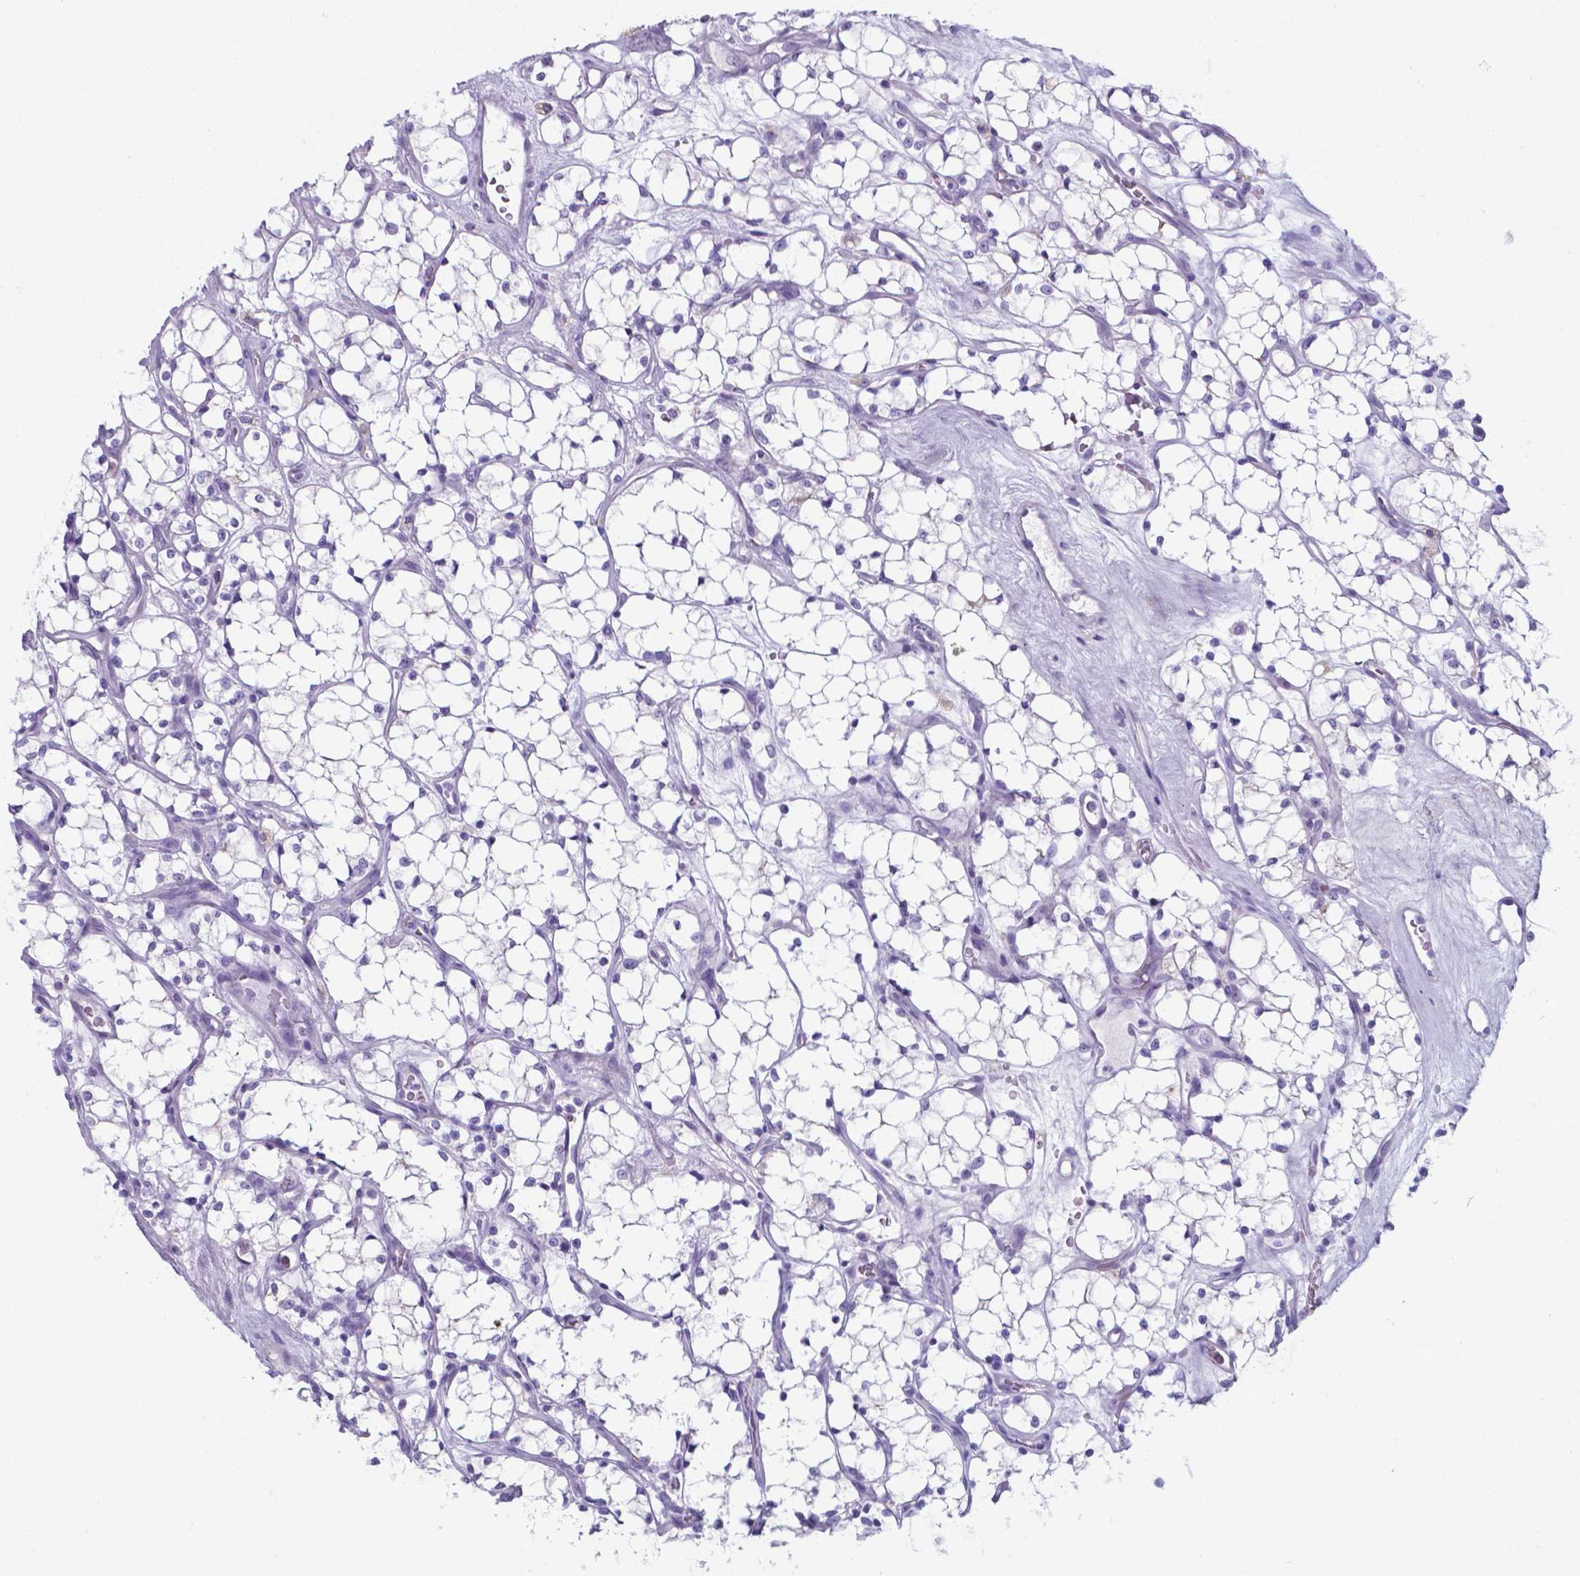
{"staining": {"intensity": "negative", "quantity": "none", "location": "none"}, "tissue": "renal cancer", "cell_type": "Tumor cells", "image_type": "cancer", "snomed": [{"axis": "morphology", "description": "Adenocarcinoma, NOS"}, {"axis": "topography", "description": "Kidney"}], "caption": "Tumor cells show no significant expression in renal cancer. (DAB (3,3'-diaminobenzidine) immunohistochemistry (IHC), high magnification).", "gene": "AP5B1", "patient": {"sex": "female", "age": 69}}